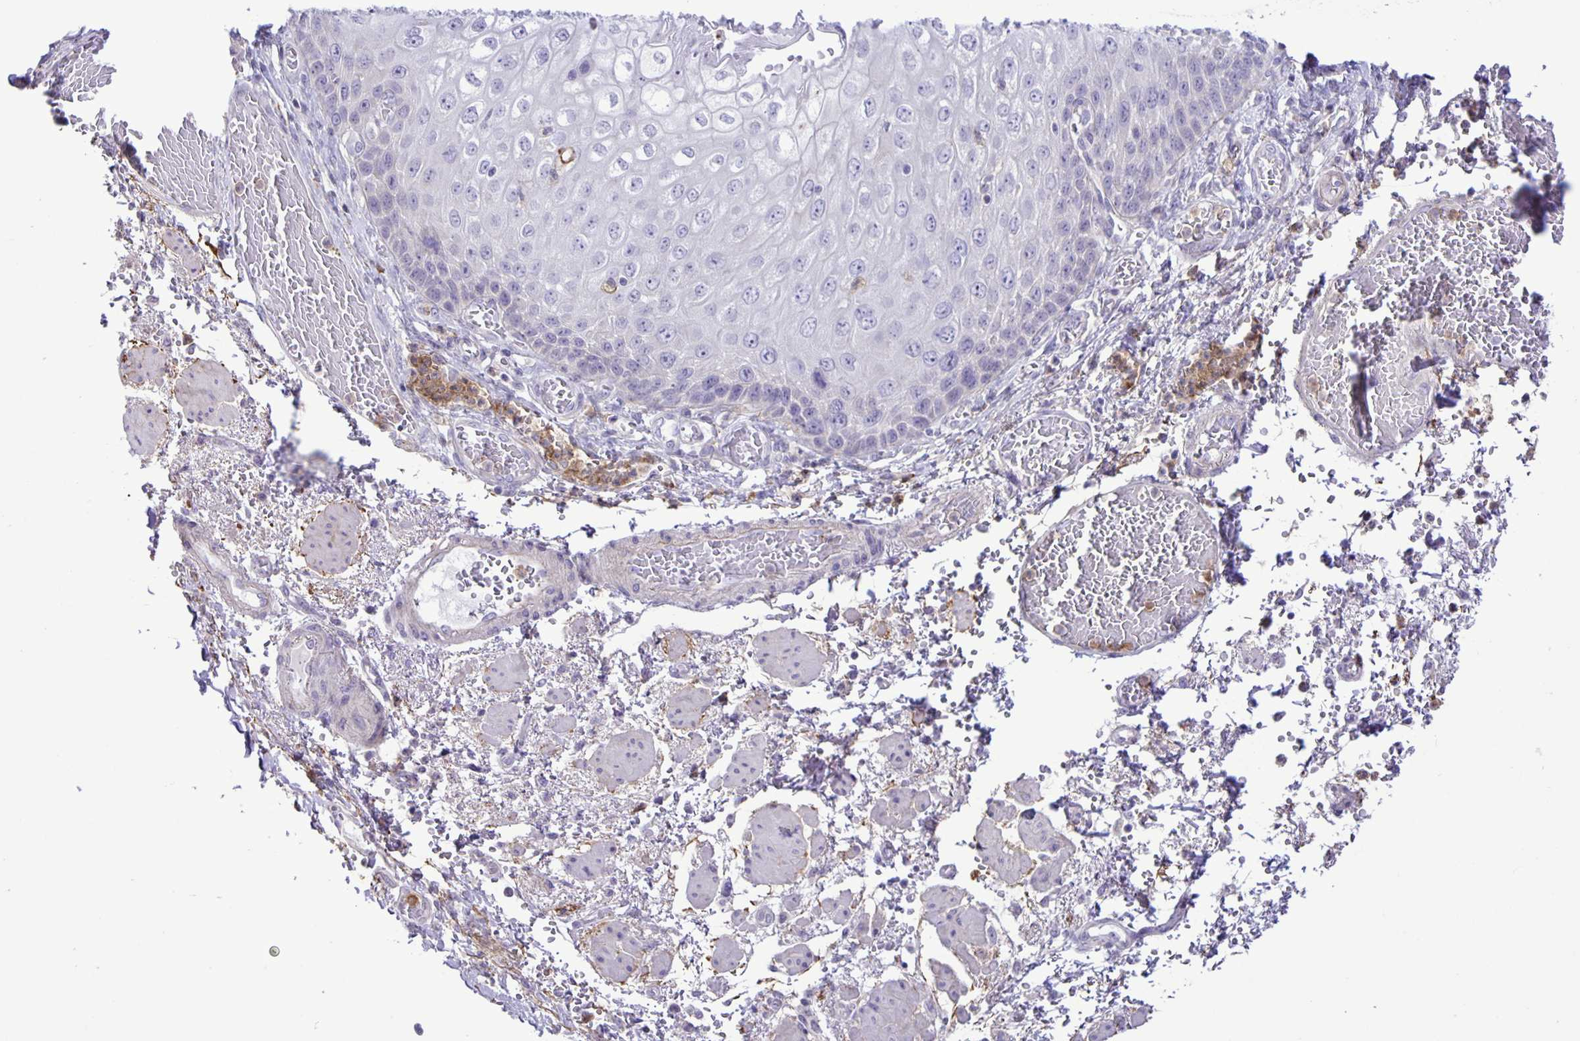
{"staining": {"intensity": "negative", "quantity": "none", "location": "none"}, "tissue": "esophagus", "cell_type": "Squamous epithelial cells", "image_type": "normal", "snomed": [{"axis": "morphology", "description": "Normal tissue, NOS"}, {"axis": "morphology", "description": "Adenocarcinoma, NOS"}, {"axis": "topography", "description": "Esophagus"}], "caption": "Squamous epithelial cells are negative for brown protein staining in unremarkable esophagus. Nuclei are stained in blue.", "gene": "ADCK1", "patient": {"sex": "male", "age": 81}}